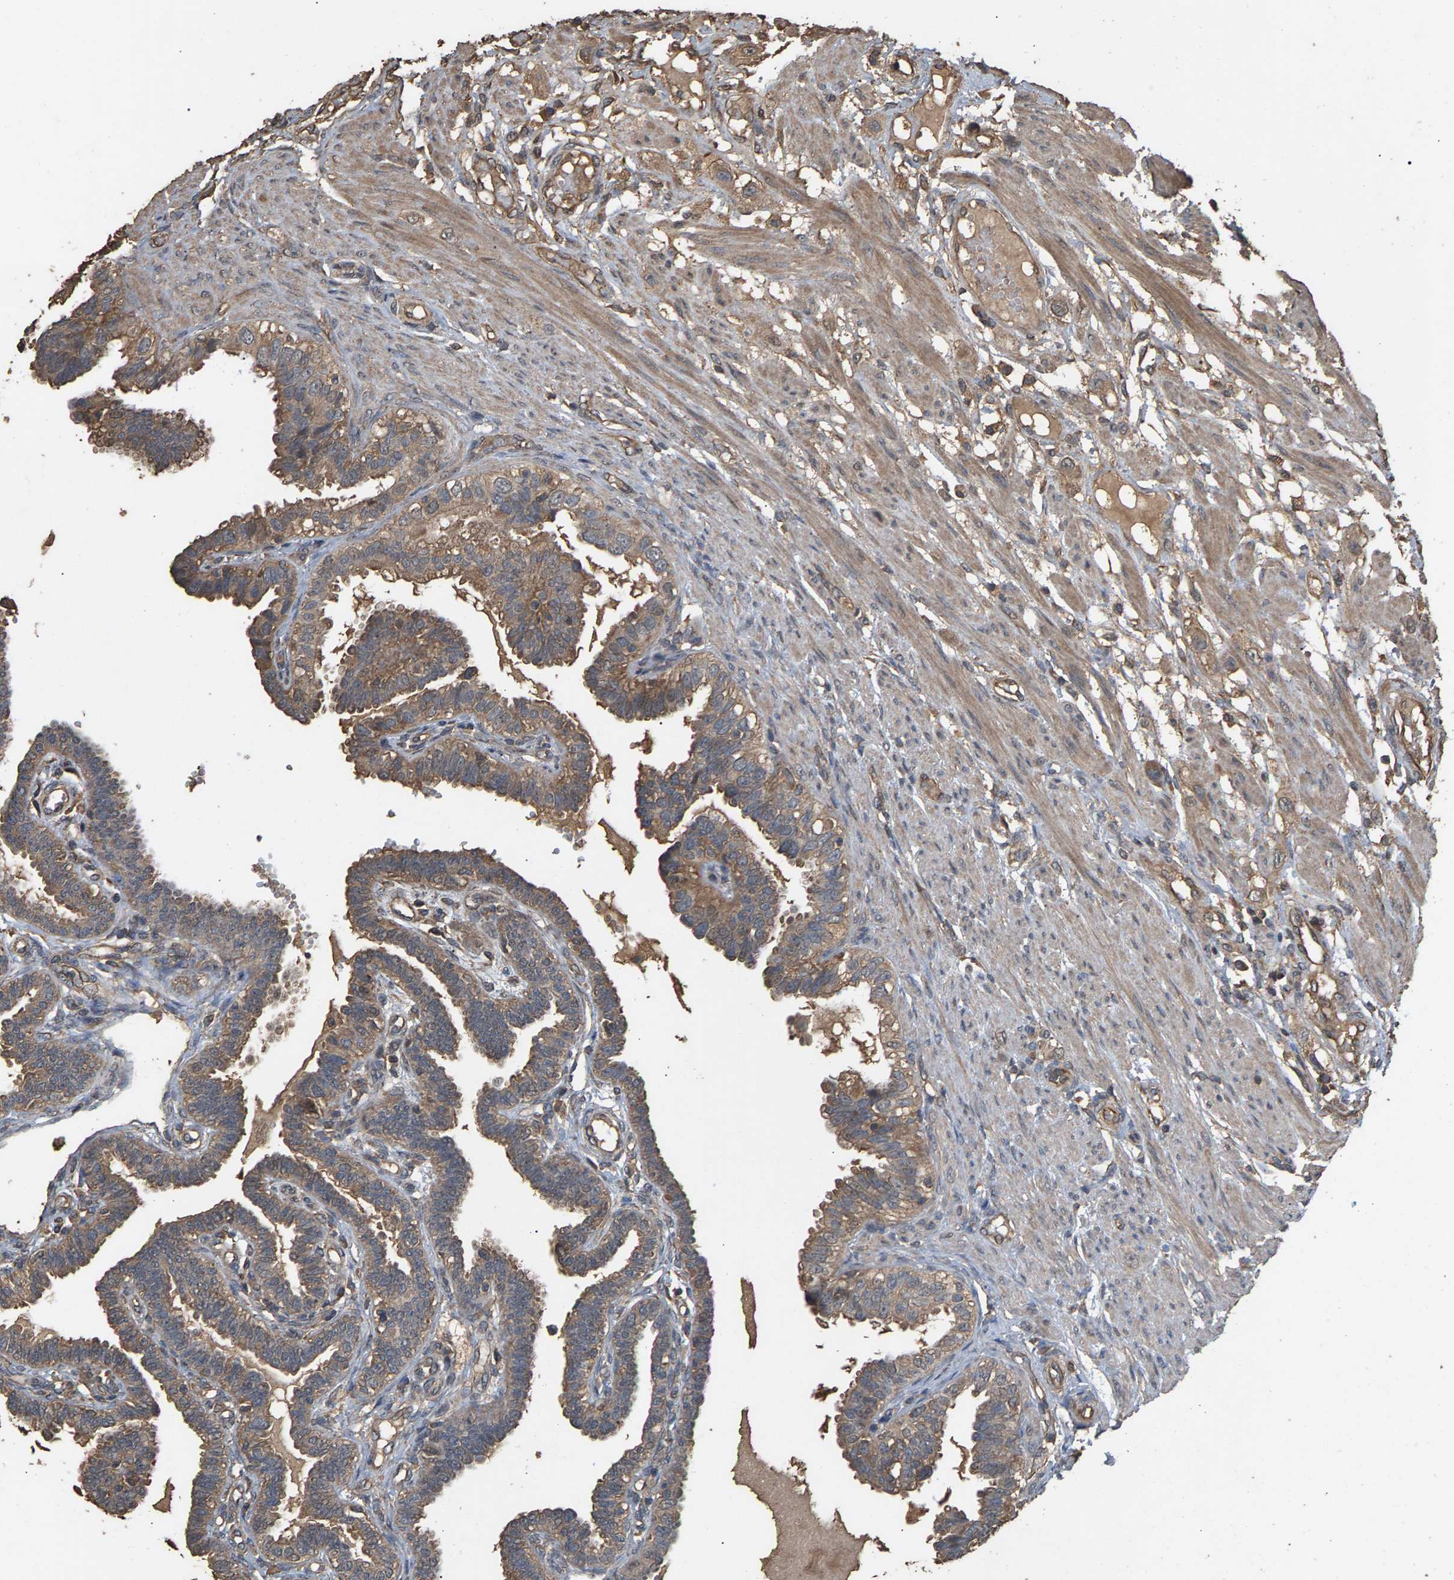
{"staining": {"intensity": "moderate", "quantity": ">75%", "location": "cytoplasmic/membranous"}, "tissue": "fallopian tube", "cell_type": "Glandular cells", "image_type": "normal", "snomed": [{"axis": "morphology", "description": "Normal tissue, NOS"}, {"axis": "topography", "description": "Fallopian tube"}, {"axis": "topography", "description": "Placenta"}], "caption": "Human fallopian tube stained with a brown dye shows moderate cytoplasmic/membranous positive expression in about >75% of glandular cells.", "gene": "HTRA3", "patient": {"sex": "female", "age": 34}}